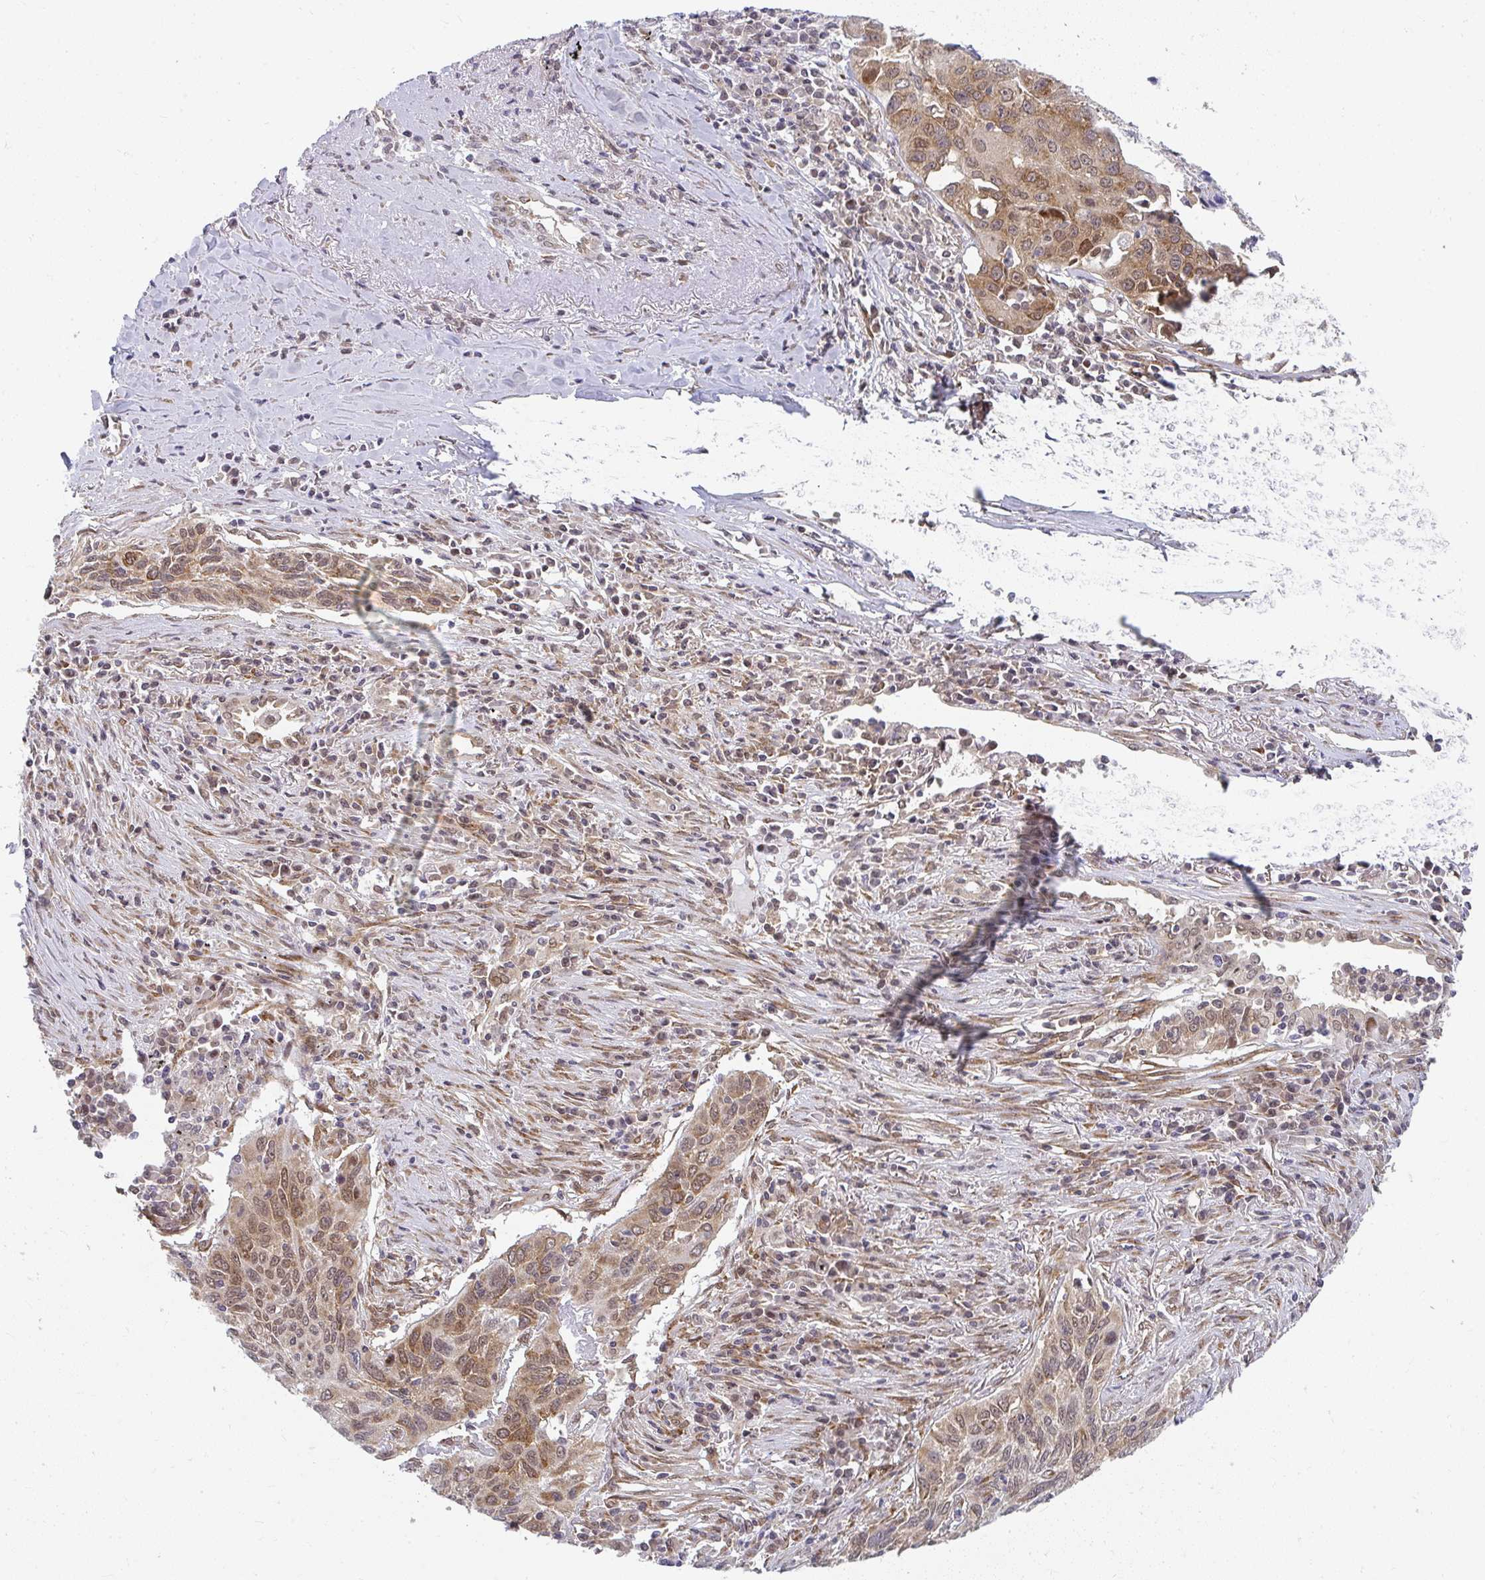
{"staining": {"intensity": "moderate", "quantity": ">75%", "location": "cytoplasmic/membranous,nuclear"}, "tissue": "lung cancer", "cell_type": "Tumor cells", "image_type": "cancer", "snomed": [{"axis": "morphology", "description": "Squamous cell carcinoma, NOS"}, {"axis": "topography", "description": "Lung"}], "caption": "IHC staining of lung cancer, which reveals medium levels of moderate cytoplasmic/membranous and nuclear staining in about >75% of tumor cells indicating moderate cytoplasmic/membranous and nuclear protein staining. The staining was performed using DAB (brown) for protein detection and nuclei were counterstained in hematoxylin (blue).", "gene": "SYNCRIP", "patient": {"sex": "female", "age": 66}}